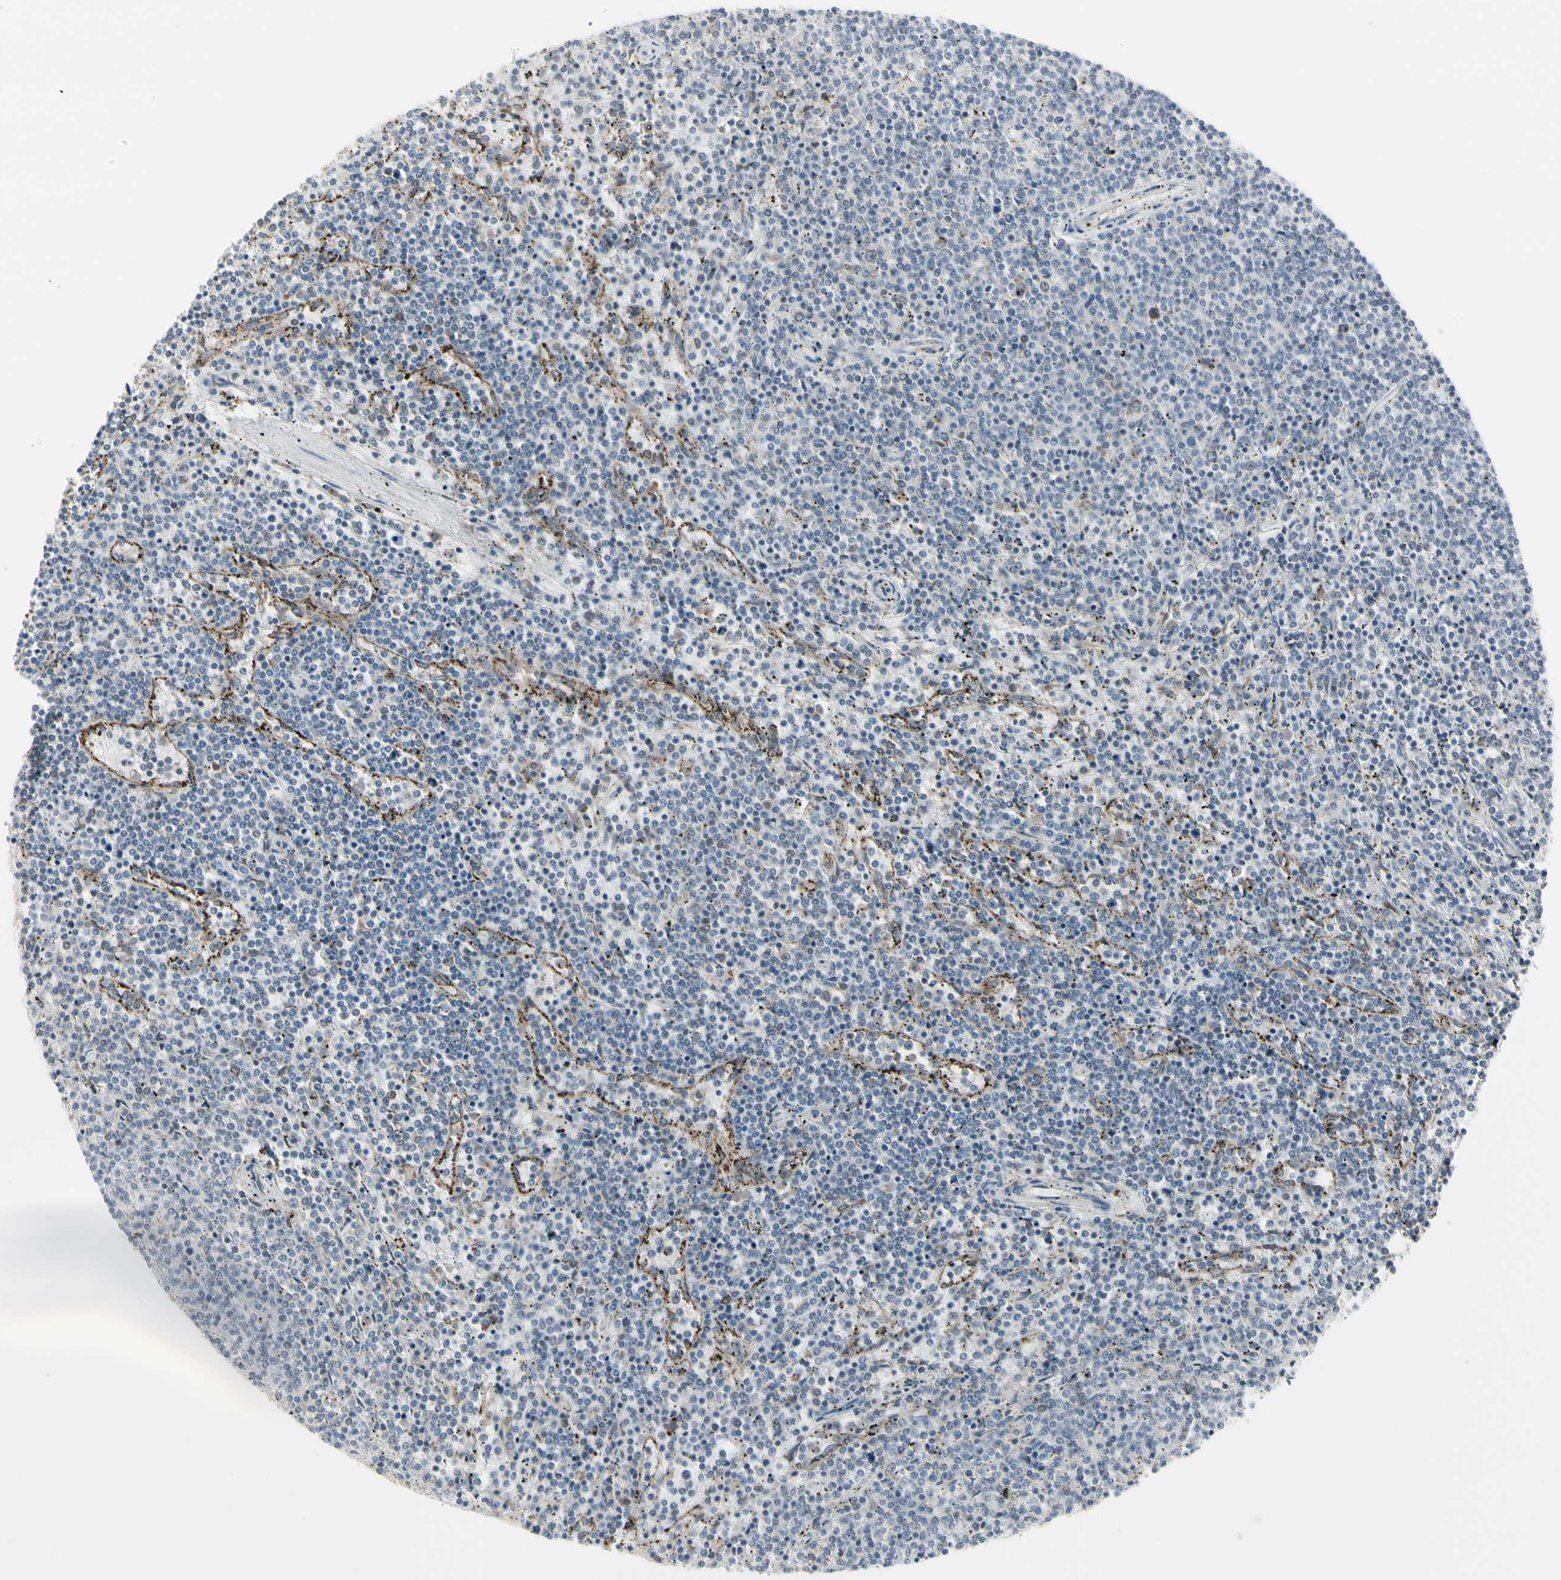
{"staining": {"intensity": "negative", "quantity": "none", "location": "none"}, "tissue": "lymphoma", "cell_type": "Tumor cells", "image_type": "cancer", "snomed": [{"axis": "morphology", "description": "Malignant lymphoma, non-Hodgkin's type, Low grade"}, {"axis": "topography", "description": "Spleen"}], "caption": "A micrograph of human low-grade malignant lymphoma, non-Hodgkin's type is negative for staining in tumor cells.", "gene": "GRN", "patient": {"sex": "female", "age": 50}}